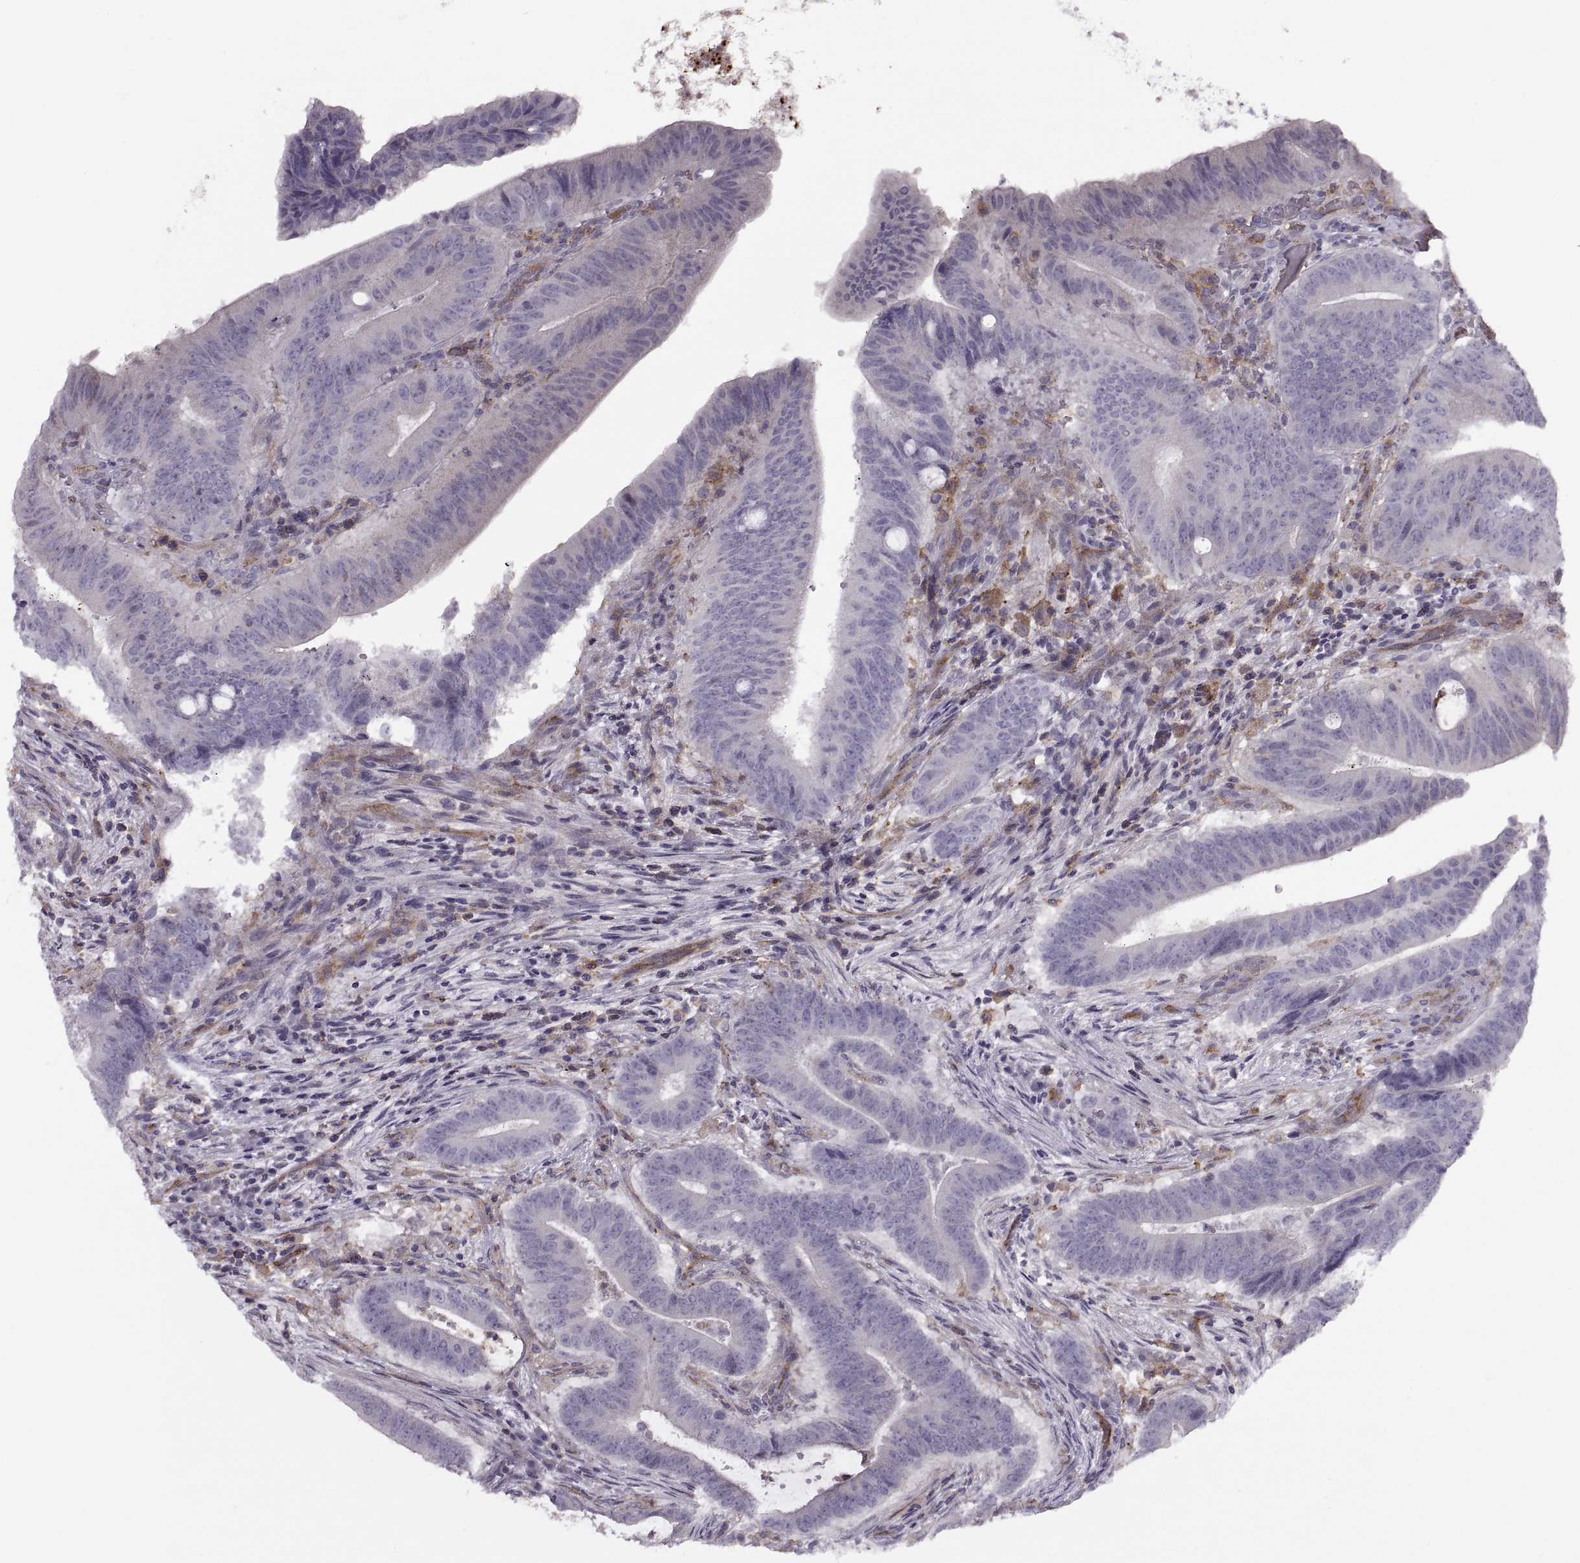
{"staining": {"intensity": "negative", "quantity": "none", "location": "none"}, "tissue": "colorectal cancer", "cell_type": "Tumor cells", "image_type": "cancer", "snomed": [{"axis": "morphology", "description": "Adenocarcinoma, NOS"}, {"axis": "topography", "description": "Colon"}], "caption": "There is no significant staining in tumor cells of colorectal adenocarcinoma.", "gene": "RALB", "patient": {"sex": "female", "age": 43}}